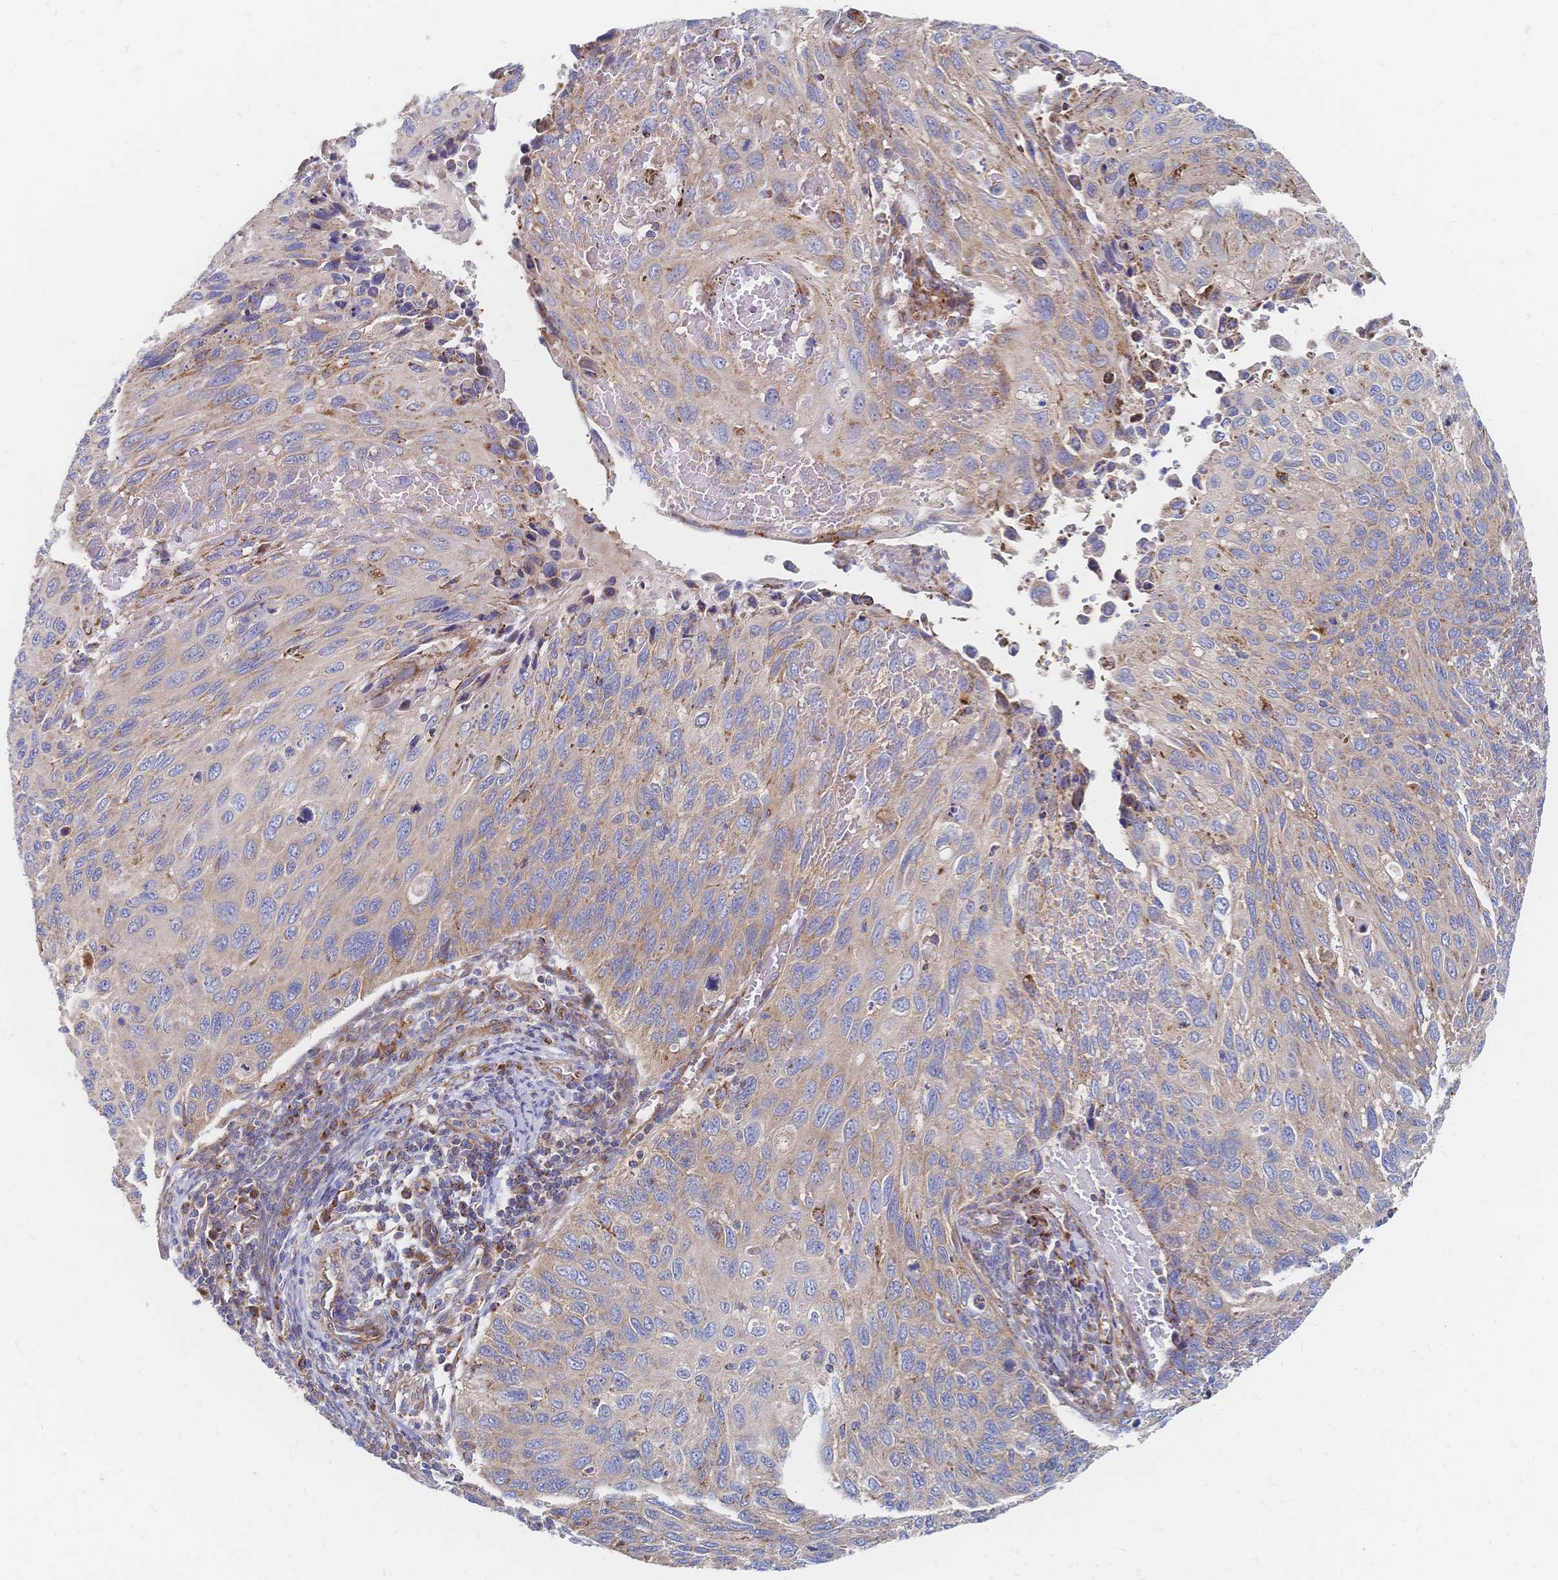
{"staining": {"intensity": "moderate", "quantity": ">75%", "location": "cytoplasmic/membranous"}, "tissue": "cervical cancer", "cell_type": "Tumor cells", "image_type": "cancer", "snomed": [{"axis": "morphology", "description": "Squamous cell carcinoma, NOS"}, {"axis": "topography", "description": "Cervix"}], "caption": "Immunohistochemical staining of cervical cancer (squamous cell carcinoma) shows moderate cytoplasmic/membranous protein positivity in about >75% of tumor cells. Using DAB (brown) and hematoxylin (blue) stains, captured at high magnification using brightfield microscopy.", "gene": "SORBS1", "patient": {"sex": "female", "age": 70}}